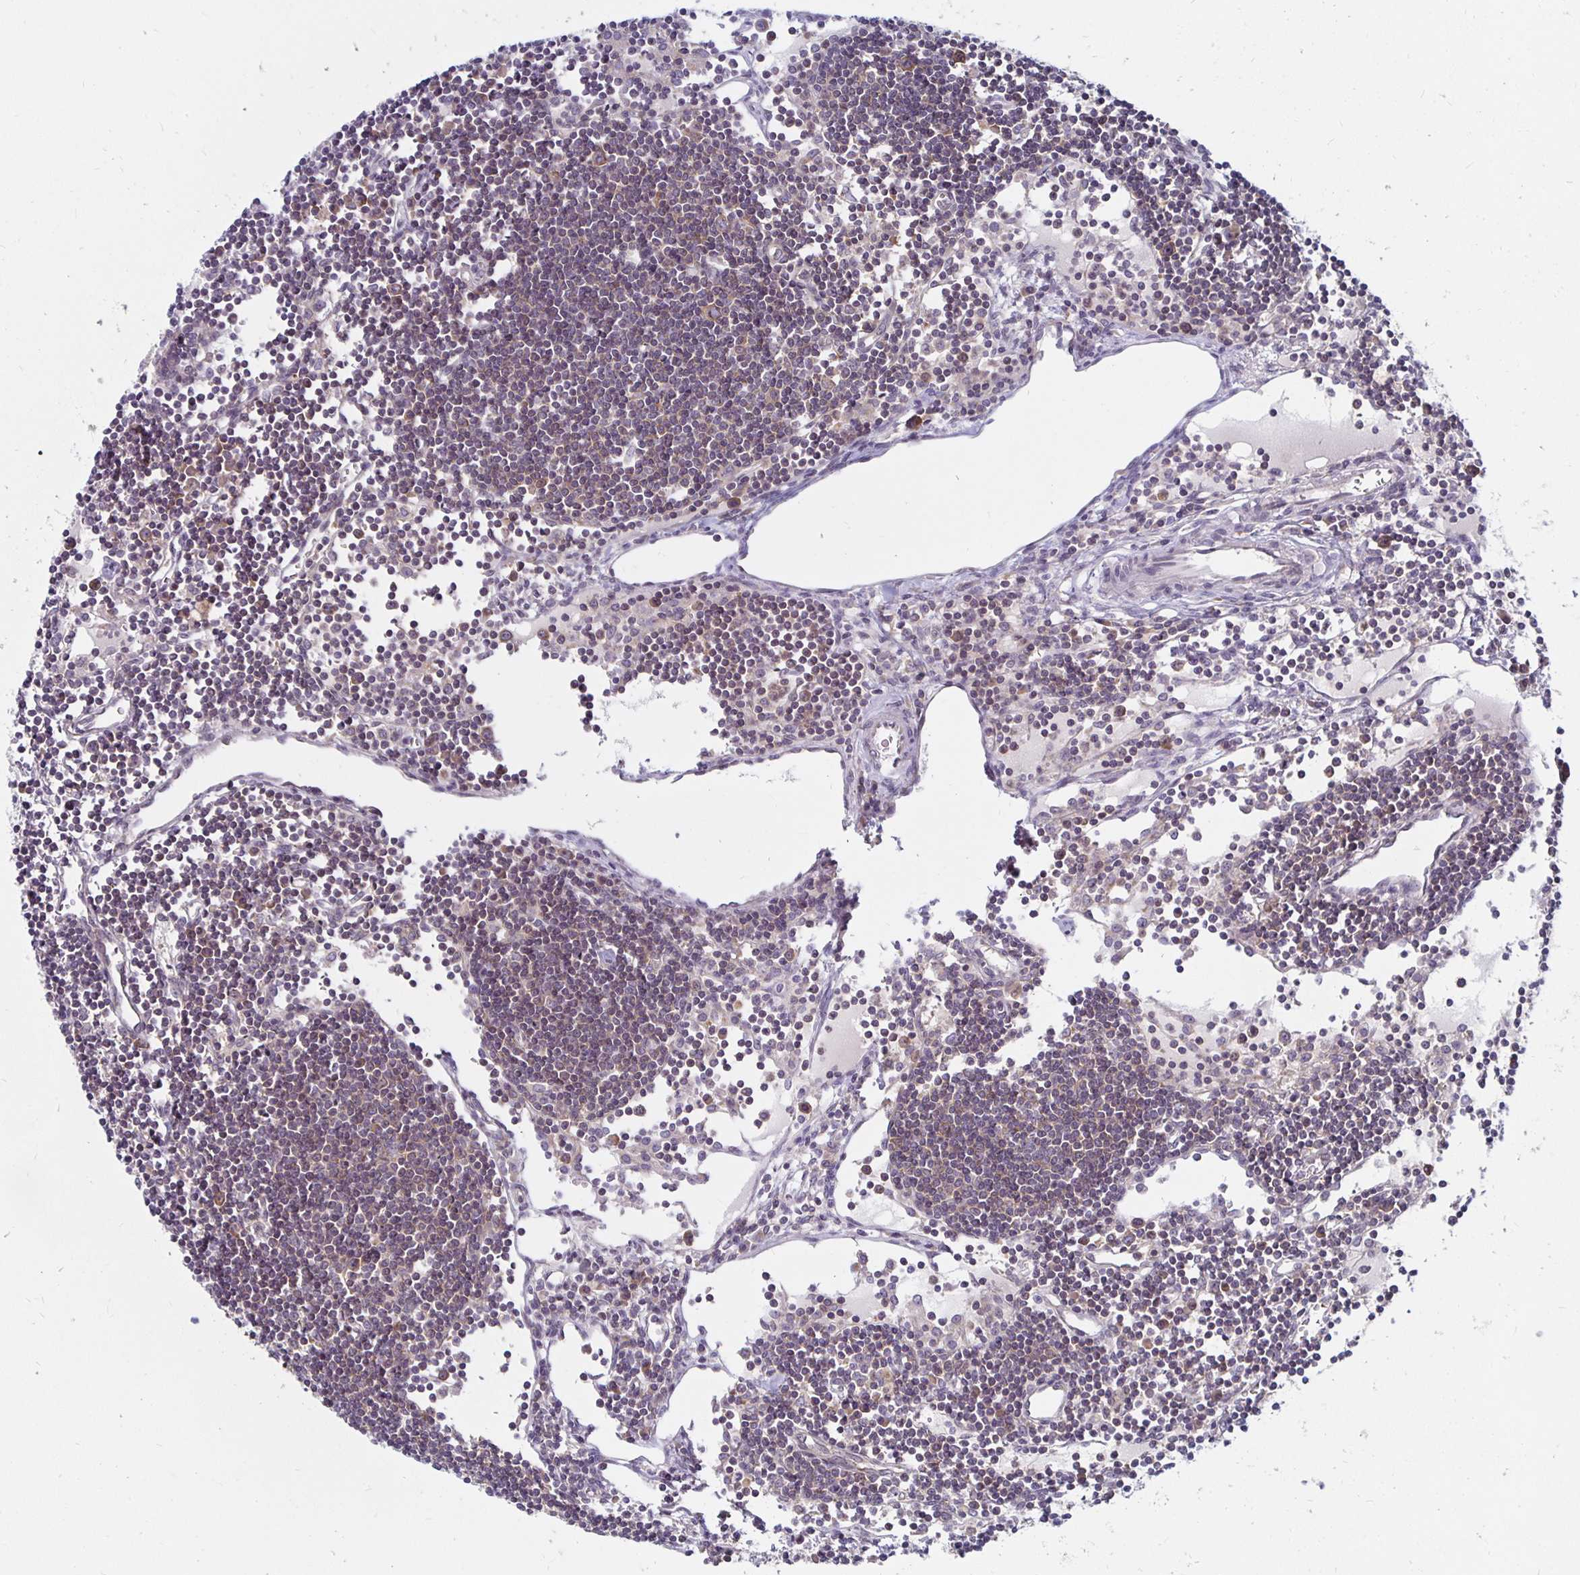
{"staining": {"intensity": "moderate", "quantity": "25%-75%", "location": "cytoplasmic/membranous"}, "tissue": "lymph node", "cell_type": "Germinal center cells", "image_type": "normal", "snomed": [{"axis": "morphology", "description": "Normal tissue, NOS"}, {"axis": "topography", "description": "Lymph node"}], "caption": "High-power microscopy captured an IHC photomicrograph of benign lymph node, revealing moderate cytoplasmic/membranous staining in approximately 25%-75% of germinal center cells.", "gene": "PDAP1", "patient": {"sex": "female", "age": 65}}